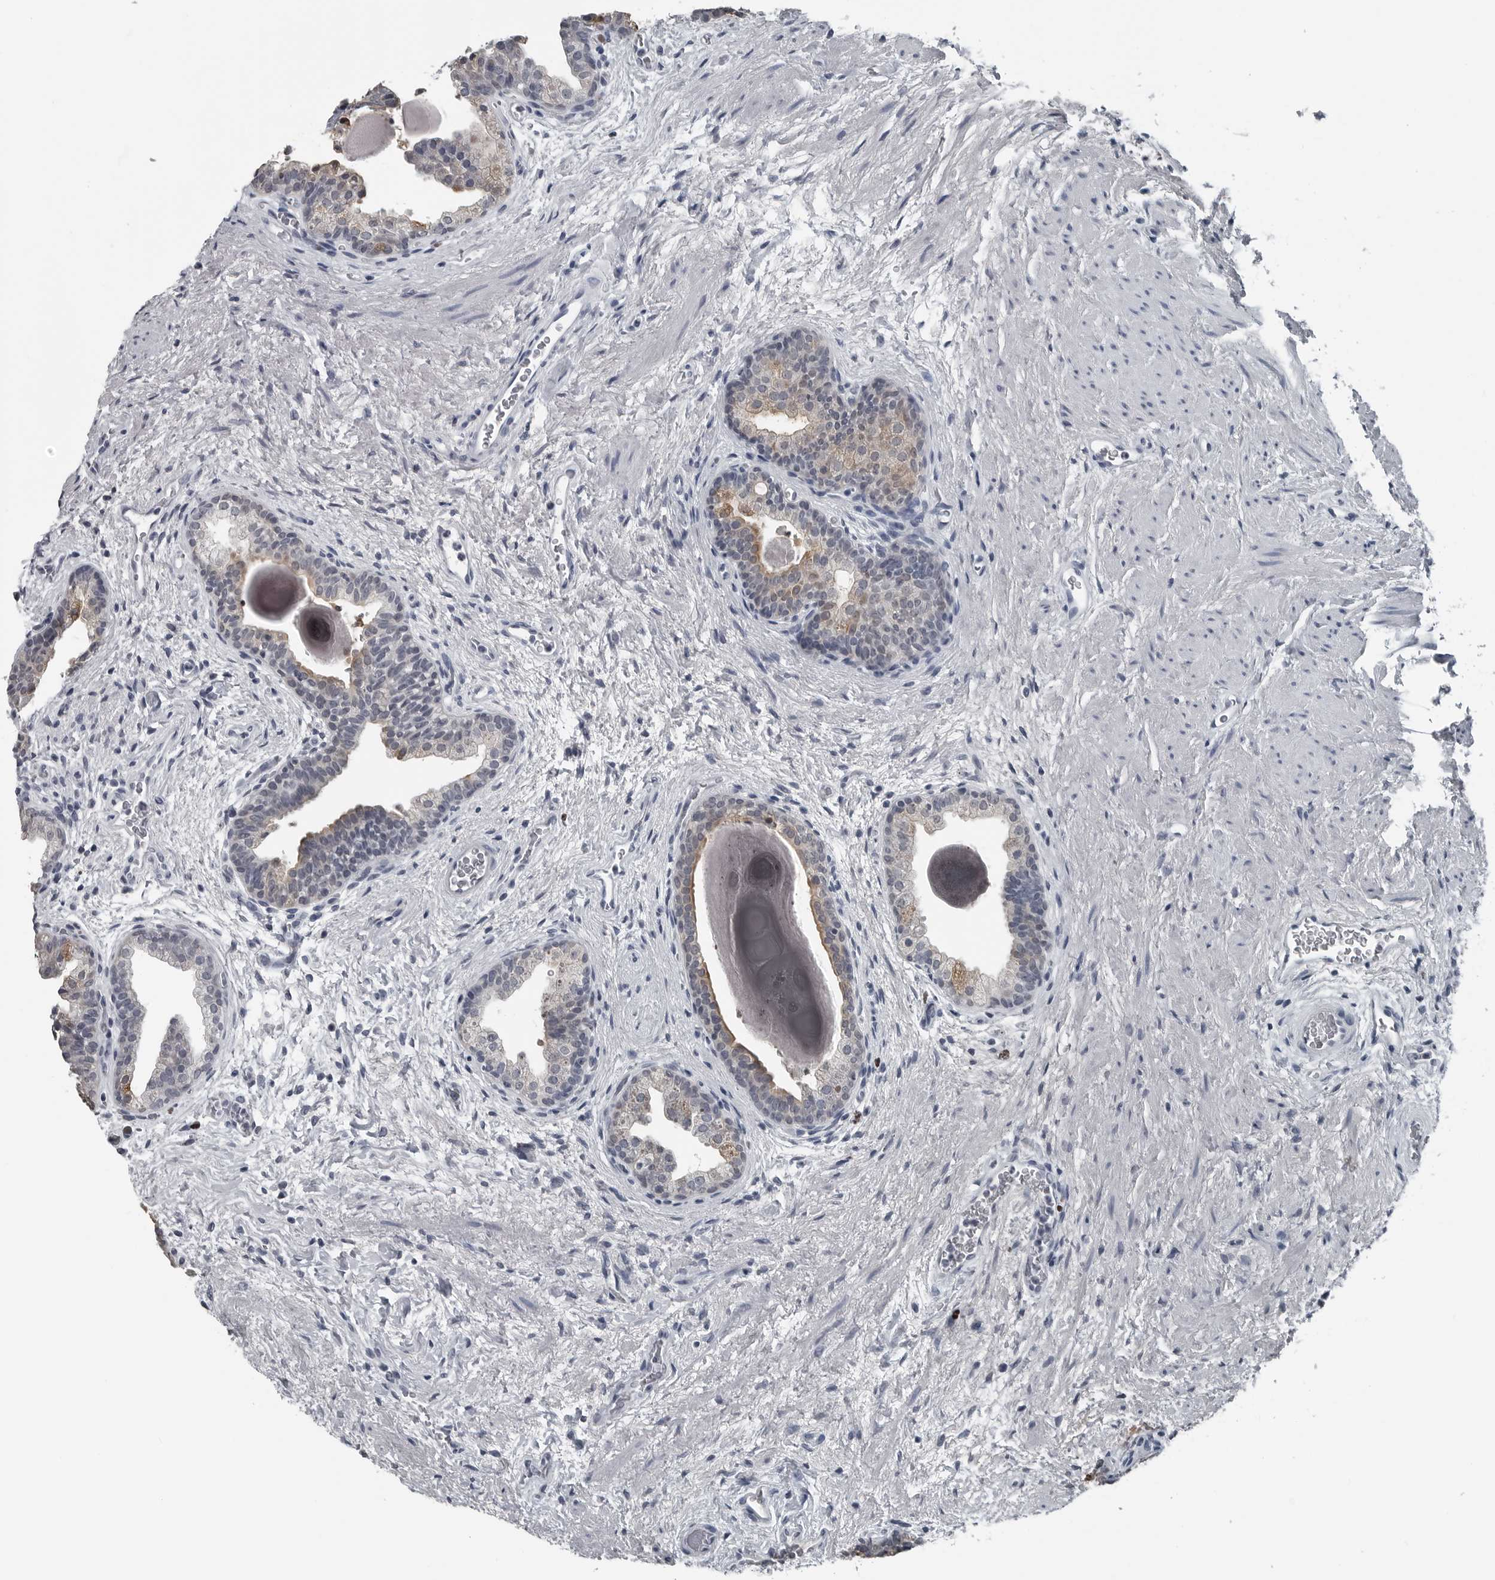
{"staining": {"intensity": "weak", "quantity": "25%-75%", "location": "cytoplasmic/membranous"}, "tissue": "prostate", "cell_type": "Glandular cells", "image_type": "normal", "snomed": [{"axis": "morphology", "description": "Normal tissue, NOS"}, {"axis": "topography", "description": "Prostate"}], "caption": "An image of human prostate stained for a protein reveals weak cytoplasmic/membranous brown staining in glandular cells.", "gene": "SPINK1", "patient": {"sex": "male", "age": 48}}